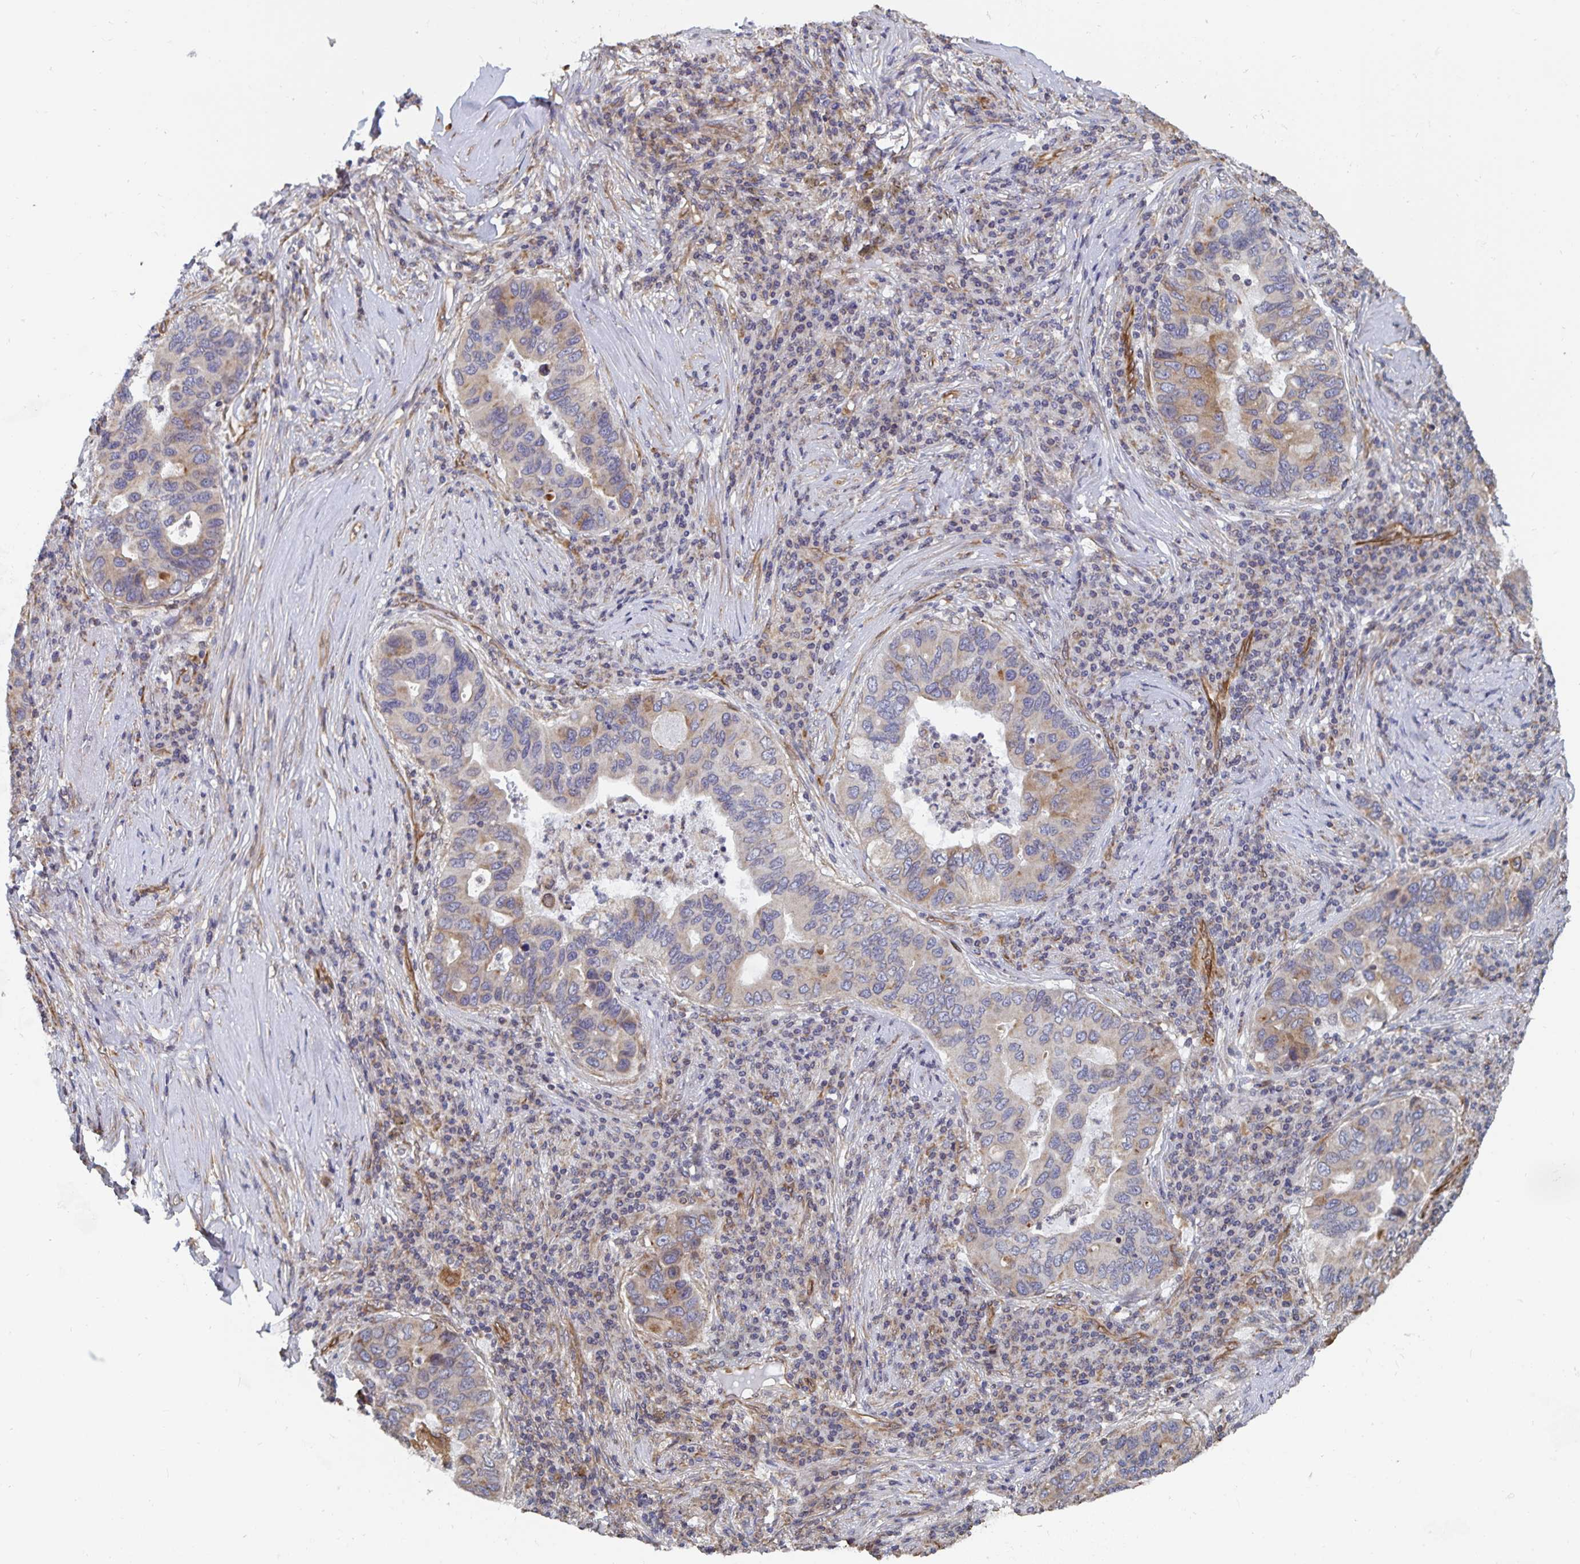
{"staining": {"intensity": "weak", "quantity": "<25%", "location": "cytoplasmic/membranous"}, "tissue": "lung cancer", "cell_type": "Tumor cells", "image_type": "cancer", "snomed": [{"axis": "morphology", "description": "Adenocarcinoma, NOS"}, {"axis": "morphology", "description": "Adenocarcinoma, metastatic, NOS"}, {"axis": "topography", "description": "Lymph node"}, {"axis": "topography", "description": "Lung"}], "caption": "High magnification brightfield microscopy of lung cancer (adenocarcinoma) stained with DAB (3,3'-diaminobenzidine) (brown) and counterstained with hematoxylin (blue): tumor cells show no significant staining.", "gene": "BCAP29", "patient": {"sex": "female", "age": 54}}